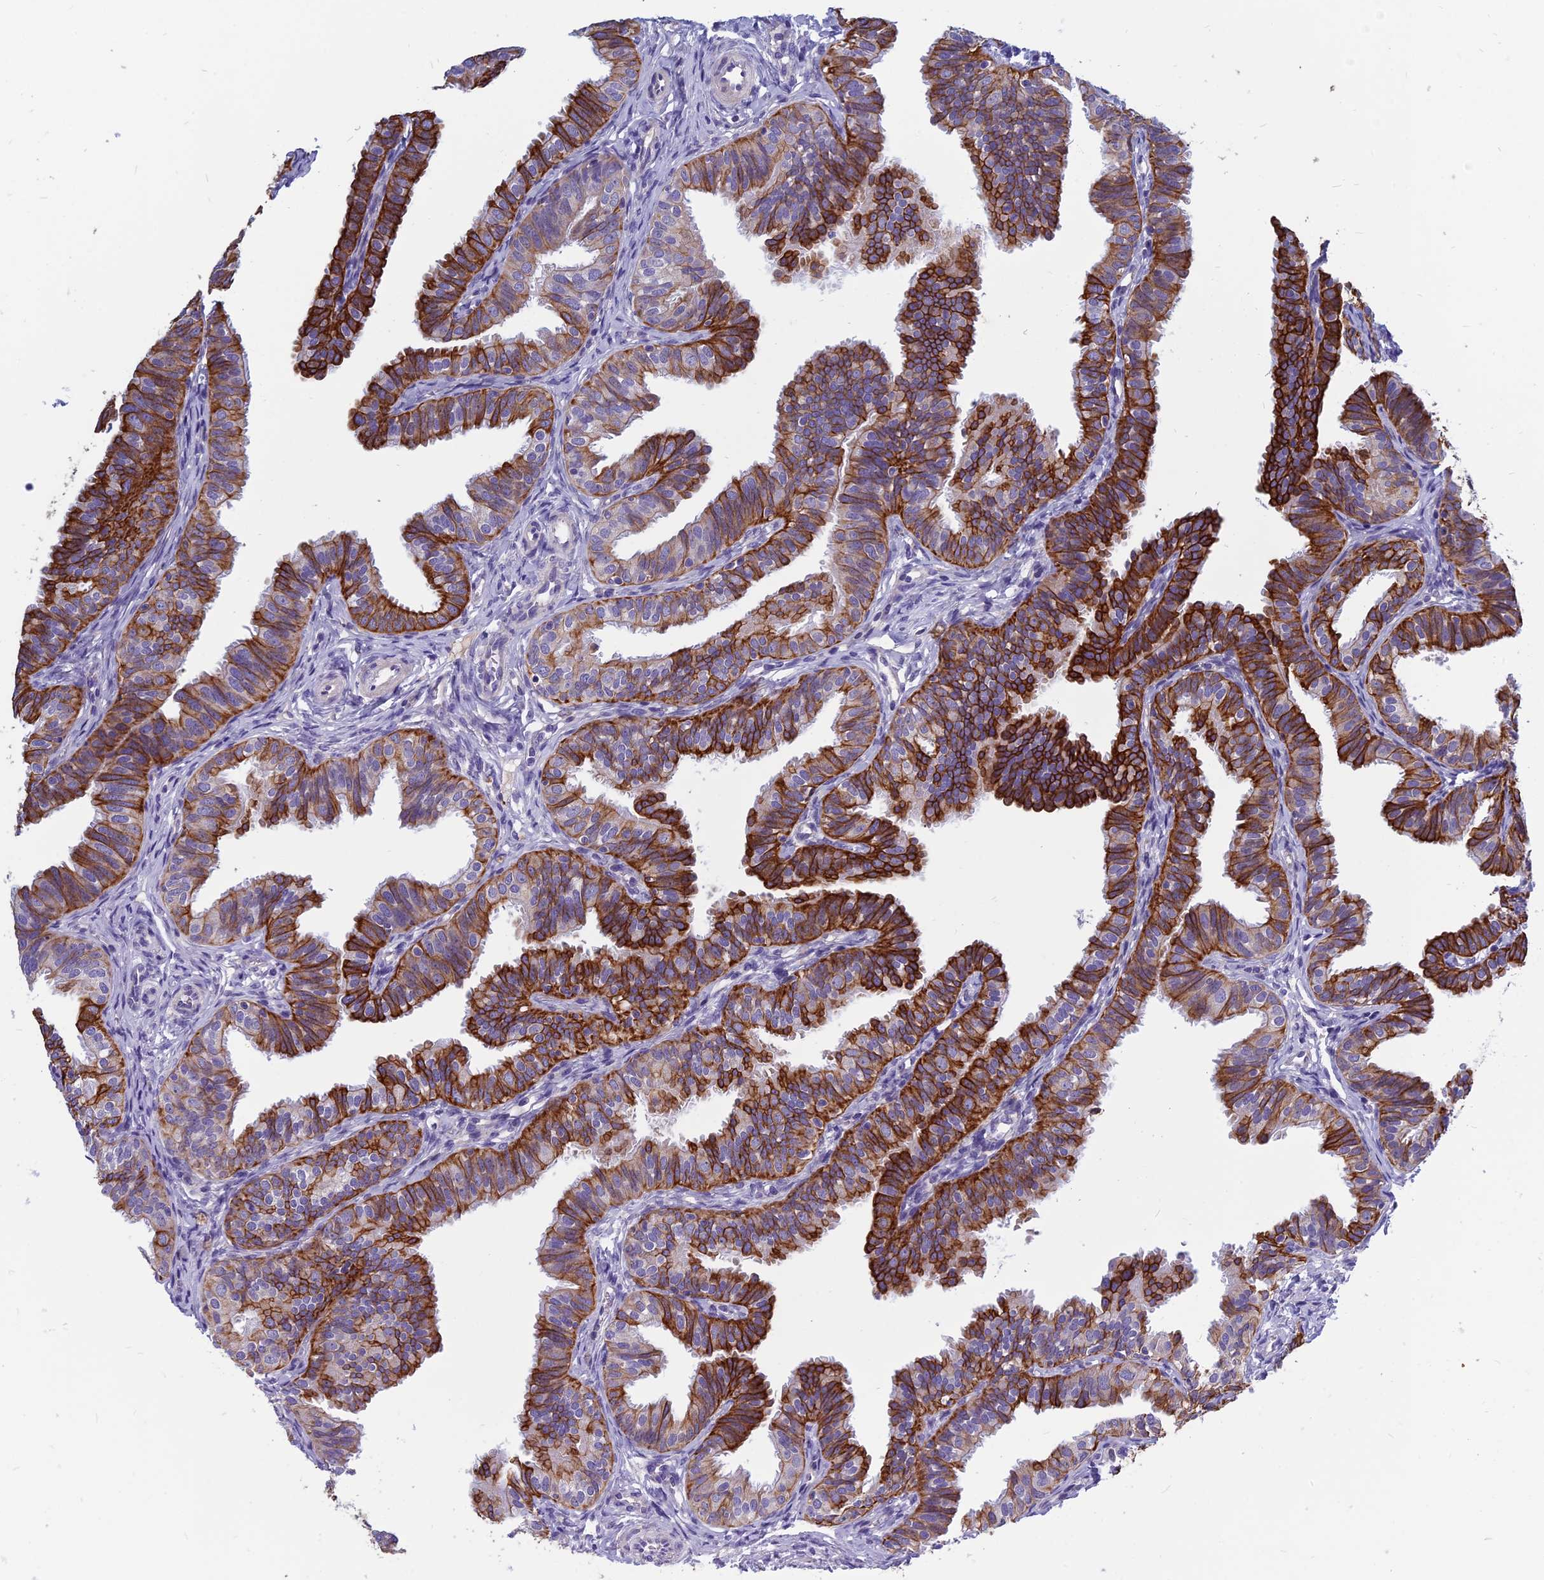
{"staining": {"intensity": "strong", "quantity": ">75%", "location": "cytoplasmic/membranous"}, "tissue": "fallopian tube", "cell_type": "Glandular cells", "image_type": "normal", "snomed": [{"axis": "morphology", "description": "Normal tissue, NOS"}, {"axis": "topography", "description": "Fallopian tube"}], "caption": "IHC image of benign fallopian tube: fallopian tube stained using IHC reveals high levels of strong protein expression localized specifically in the cytoplasmic/membranous of glandular cells, appearing as a cytoplasmic/membranous brown color.", "gene": "RBM41", "patient": {"sex": "female", "age": 35}}